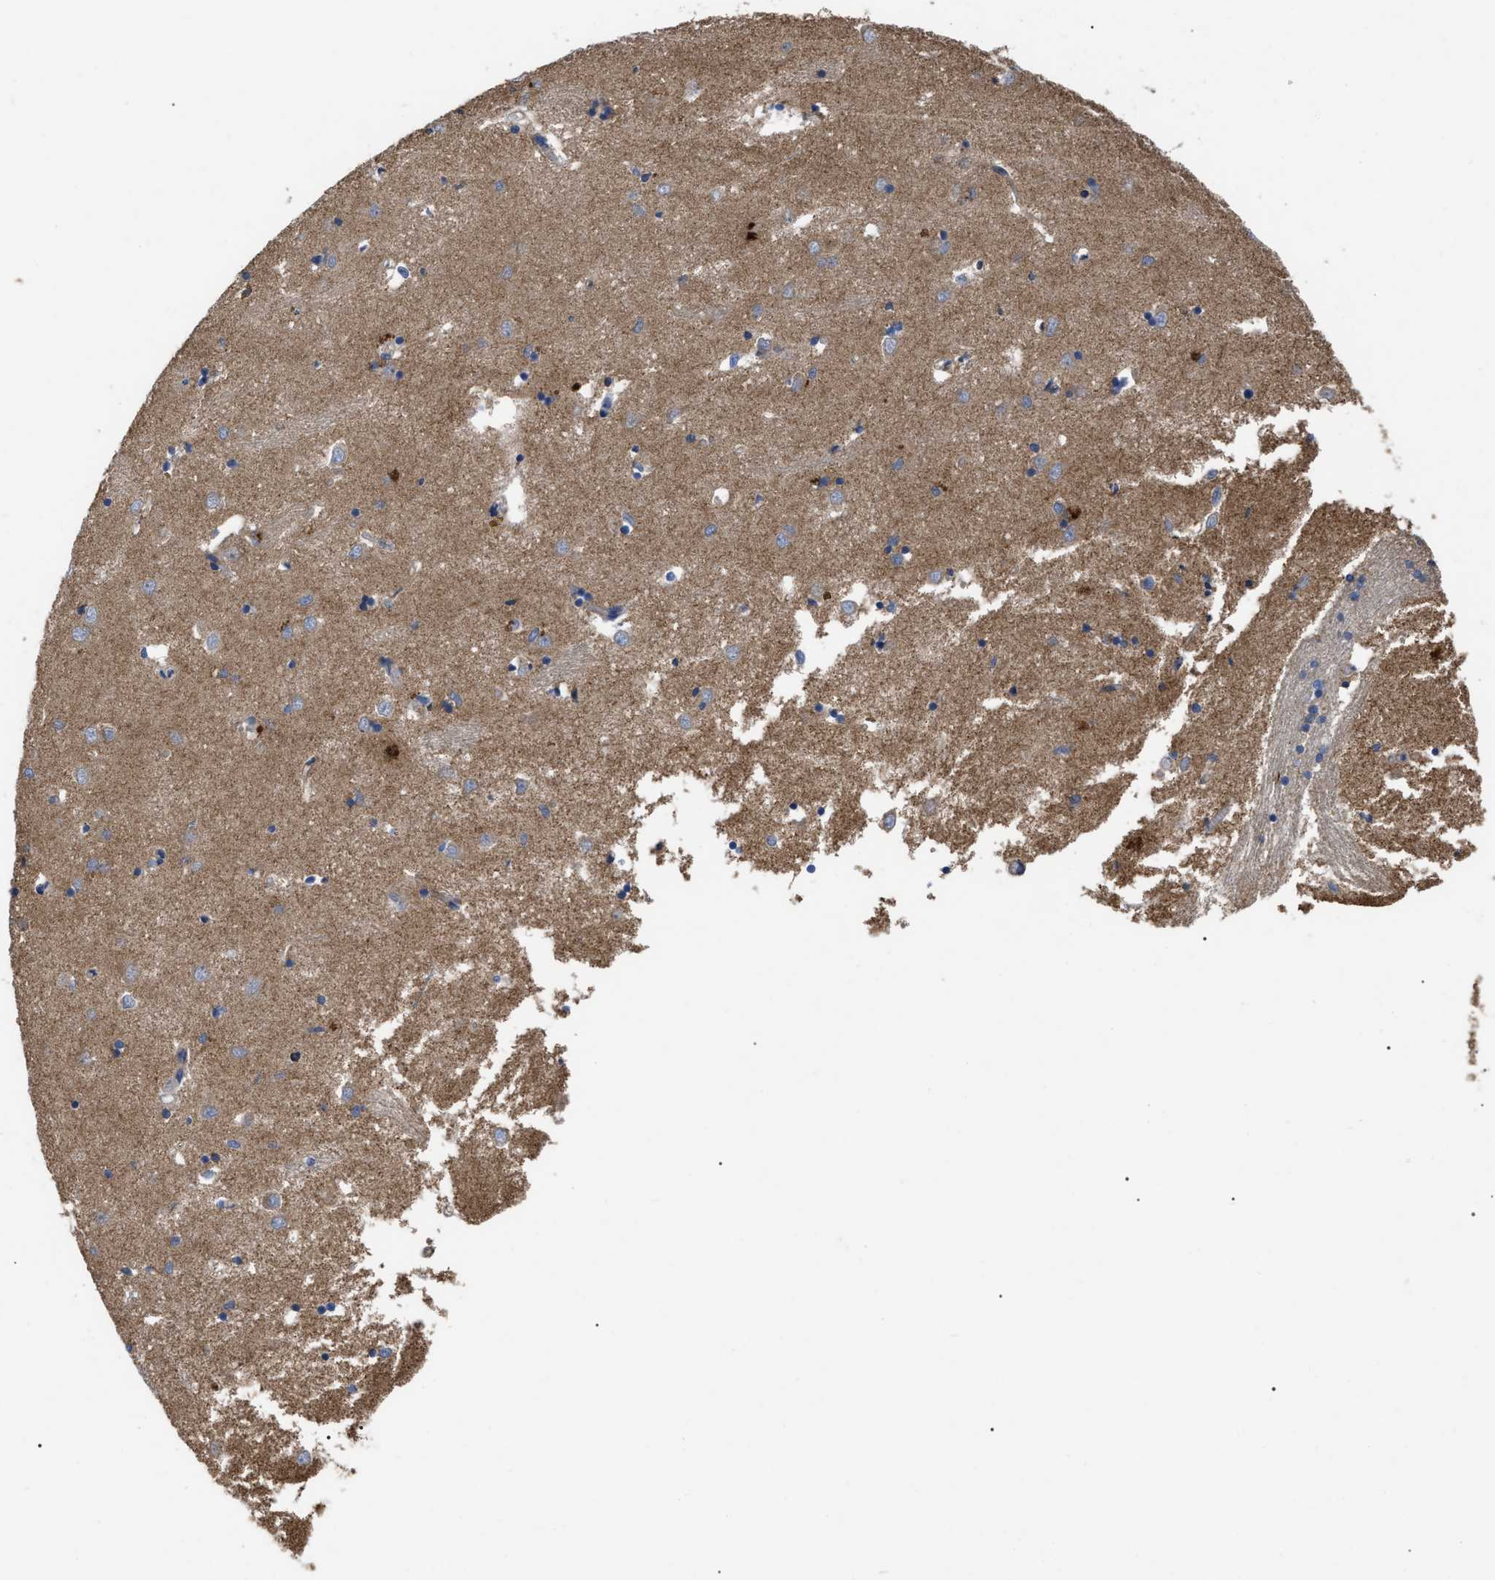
{"staining": {"intensity": "negative", "quantity": "none", "location": "none"}, "tissue": "caudate", "cell_type": "Glial cells", "image_type": "normal", "snomed": [{"axis": "morphology", "description": "Normal tissue, NOS"}, {"axis": "topography", "description": "Lateral ventricle wall"}], "caption": "Immunohistochemistry (IHC) photomicrograph of unremarkable caudate: human caudate stained with DAB (3,3'-diaminobenzidine) exhibits no significant protein positivity in glial cells. (DAB (3,3'-diaminobenzidine) immunohistochemistry (IHC), high magnification).", "gene": "FAM171A2", "patient": {"sex": "female", "age": 19}}